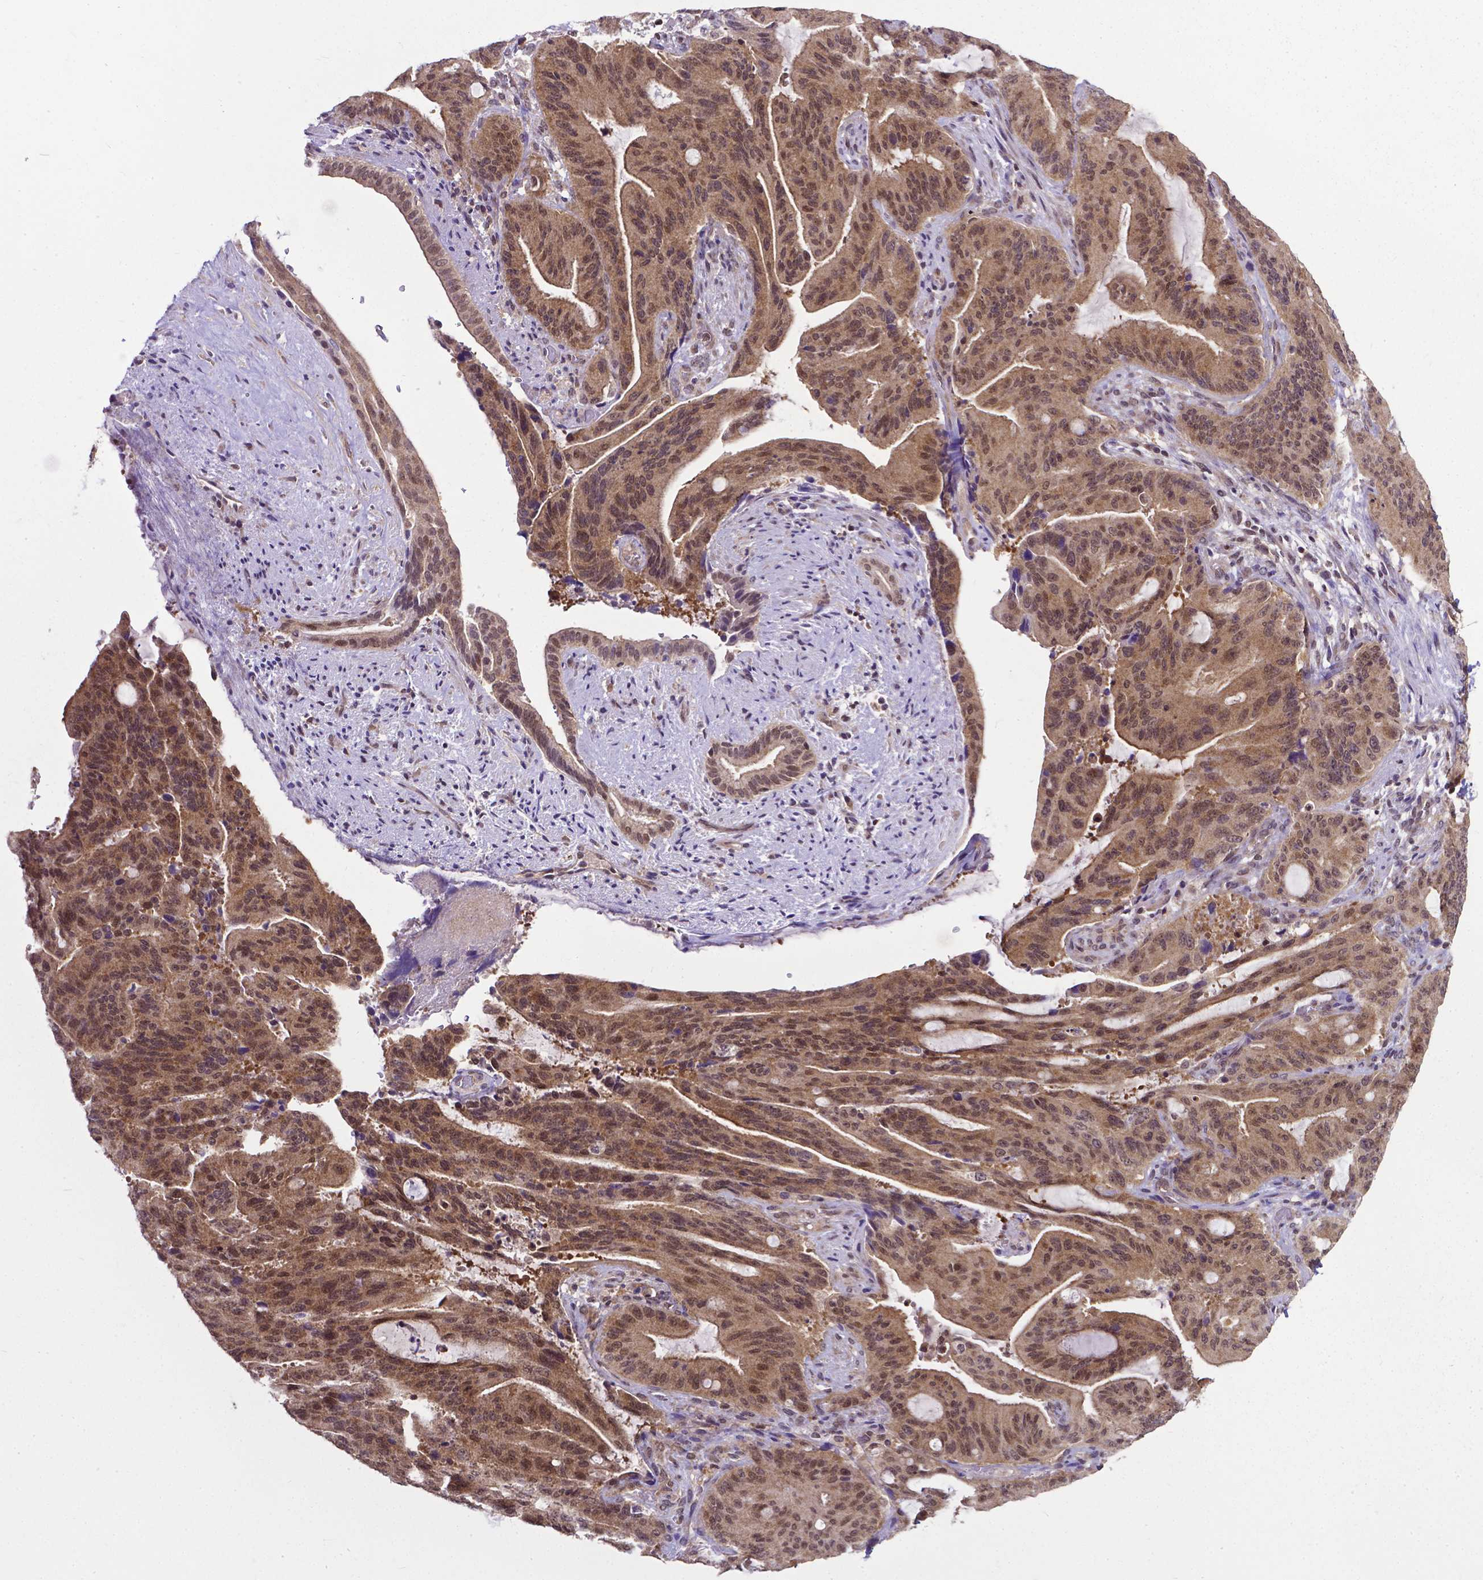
{"staining": {"intensity": "moderate", "quantity": ">75%", "location": "cytoplasmic/membranous,nuclear"}, "tissue": "liver cancer", "cell_type": "Tumor cells", "image_type": "cancer", "snomed": [{"axis": "morphology", "description": "Cholangiocarcinoma"}, {"axis": "topography", "description": "Liver"}], "caption": "Tumor cells demonstrate medium levels of moderate cytoplasmic/membranous and nuclear expression in approximately >75% of cells in liver cancer. (brown staining indicates protein expression, while blue staining denotes nuclei).", "gene": "OTUB1", "patient": {"sex": "female", "age": 73}}